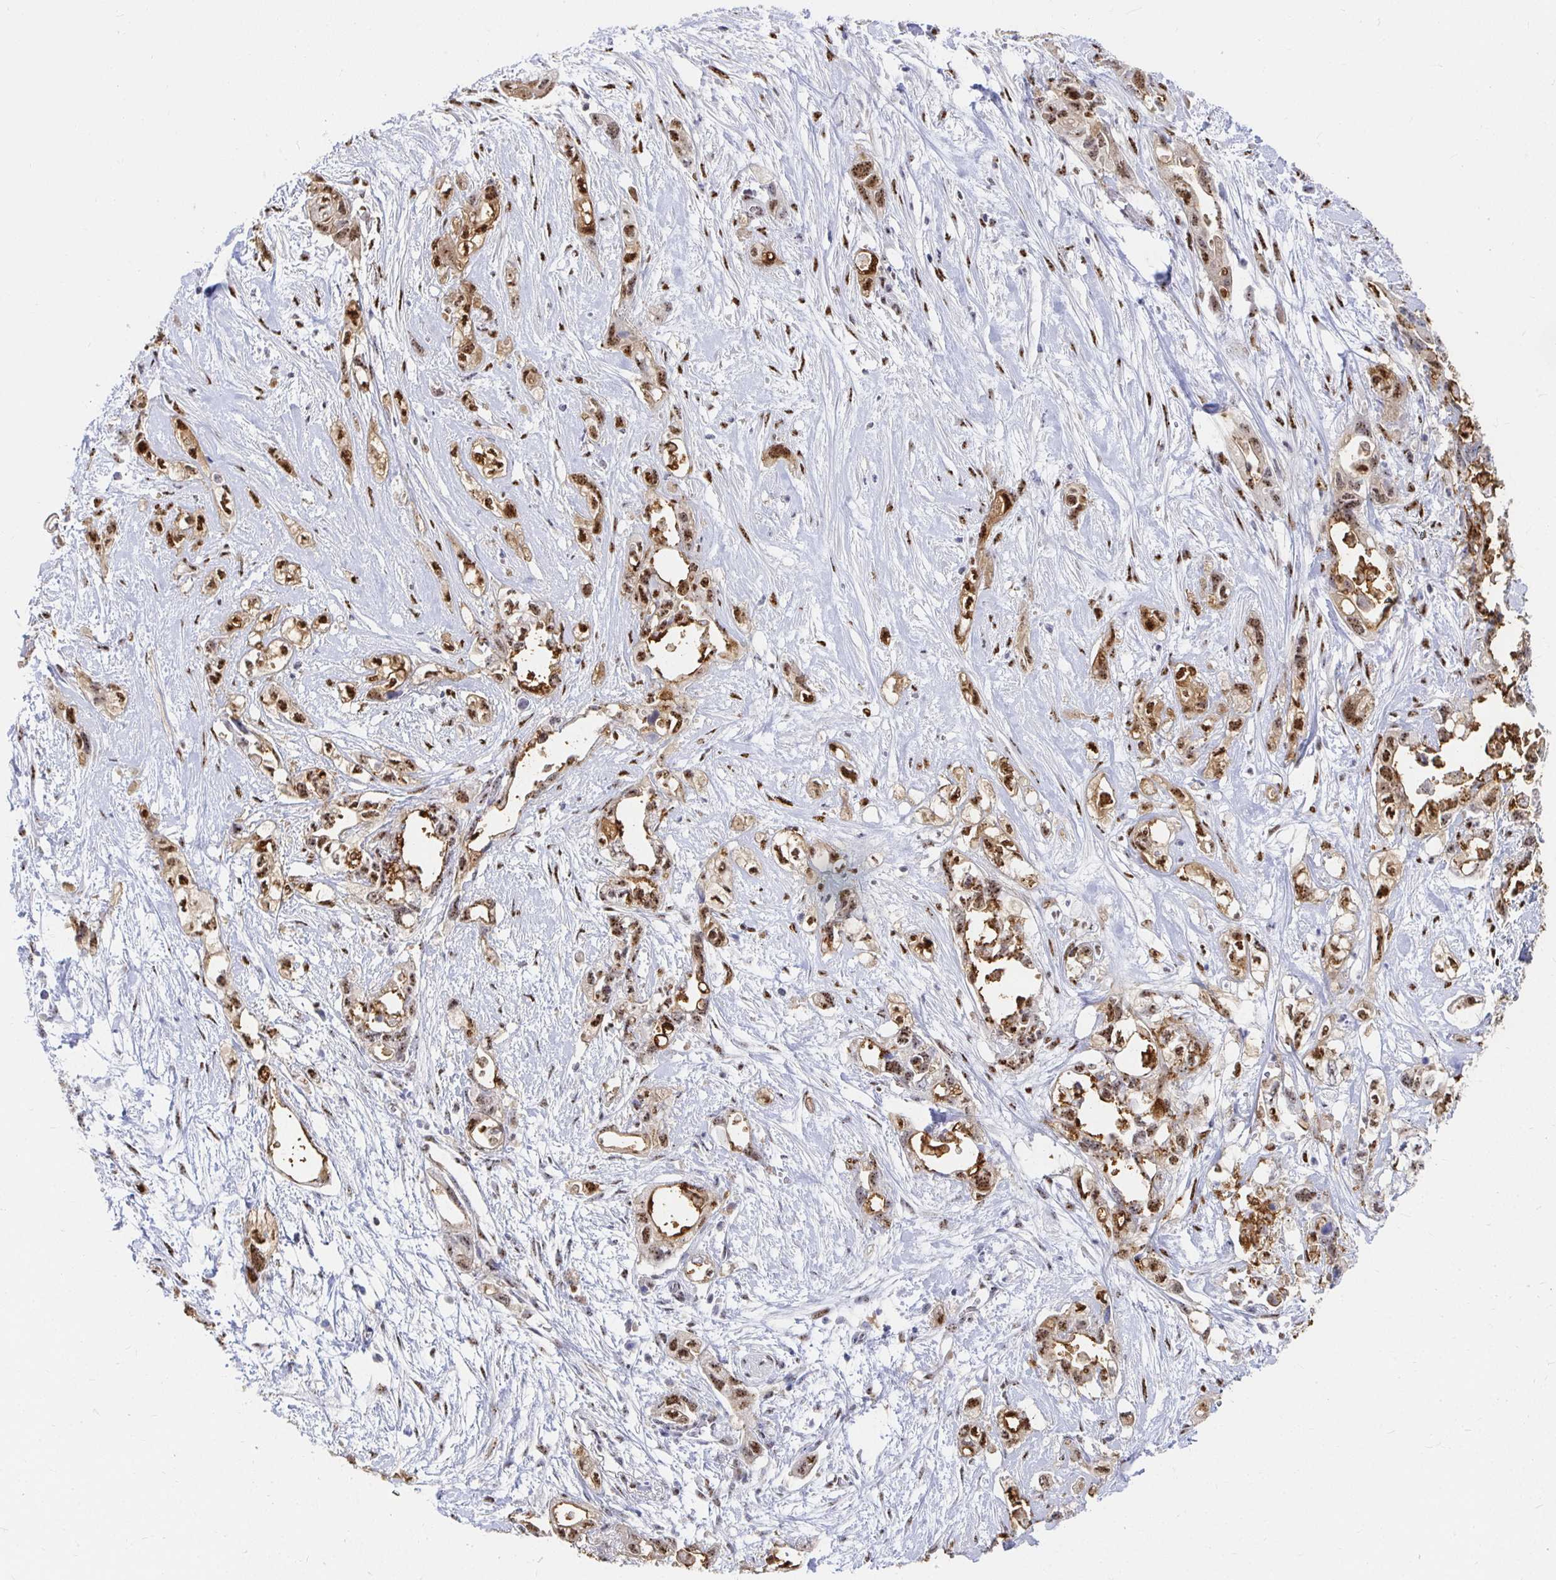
{"staining": {"intensity": "moderate", "quantity": ">75%", "location": "cytoplasmic/membranous,nuclear"}, "tissue": "pancreatic cancer", "cell_type": "Tumor cells", "image_type": "cancer", "snomed": [{"axis": "morphology", "description": "Adenocarcinoma, NOS"}, {"axis": "topography", "description": "Pancreas"}], "caption": "Moderate cytoplasmic/membranous and nuclear protein positivity is identified in about >75% of tumor cells in pancreatic cancer.", "gene": "CLIC3", "patient": {"sex": "female", "age": 72}}